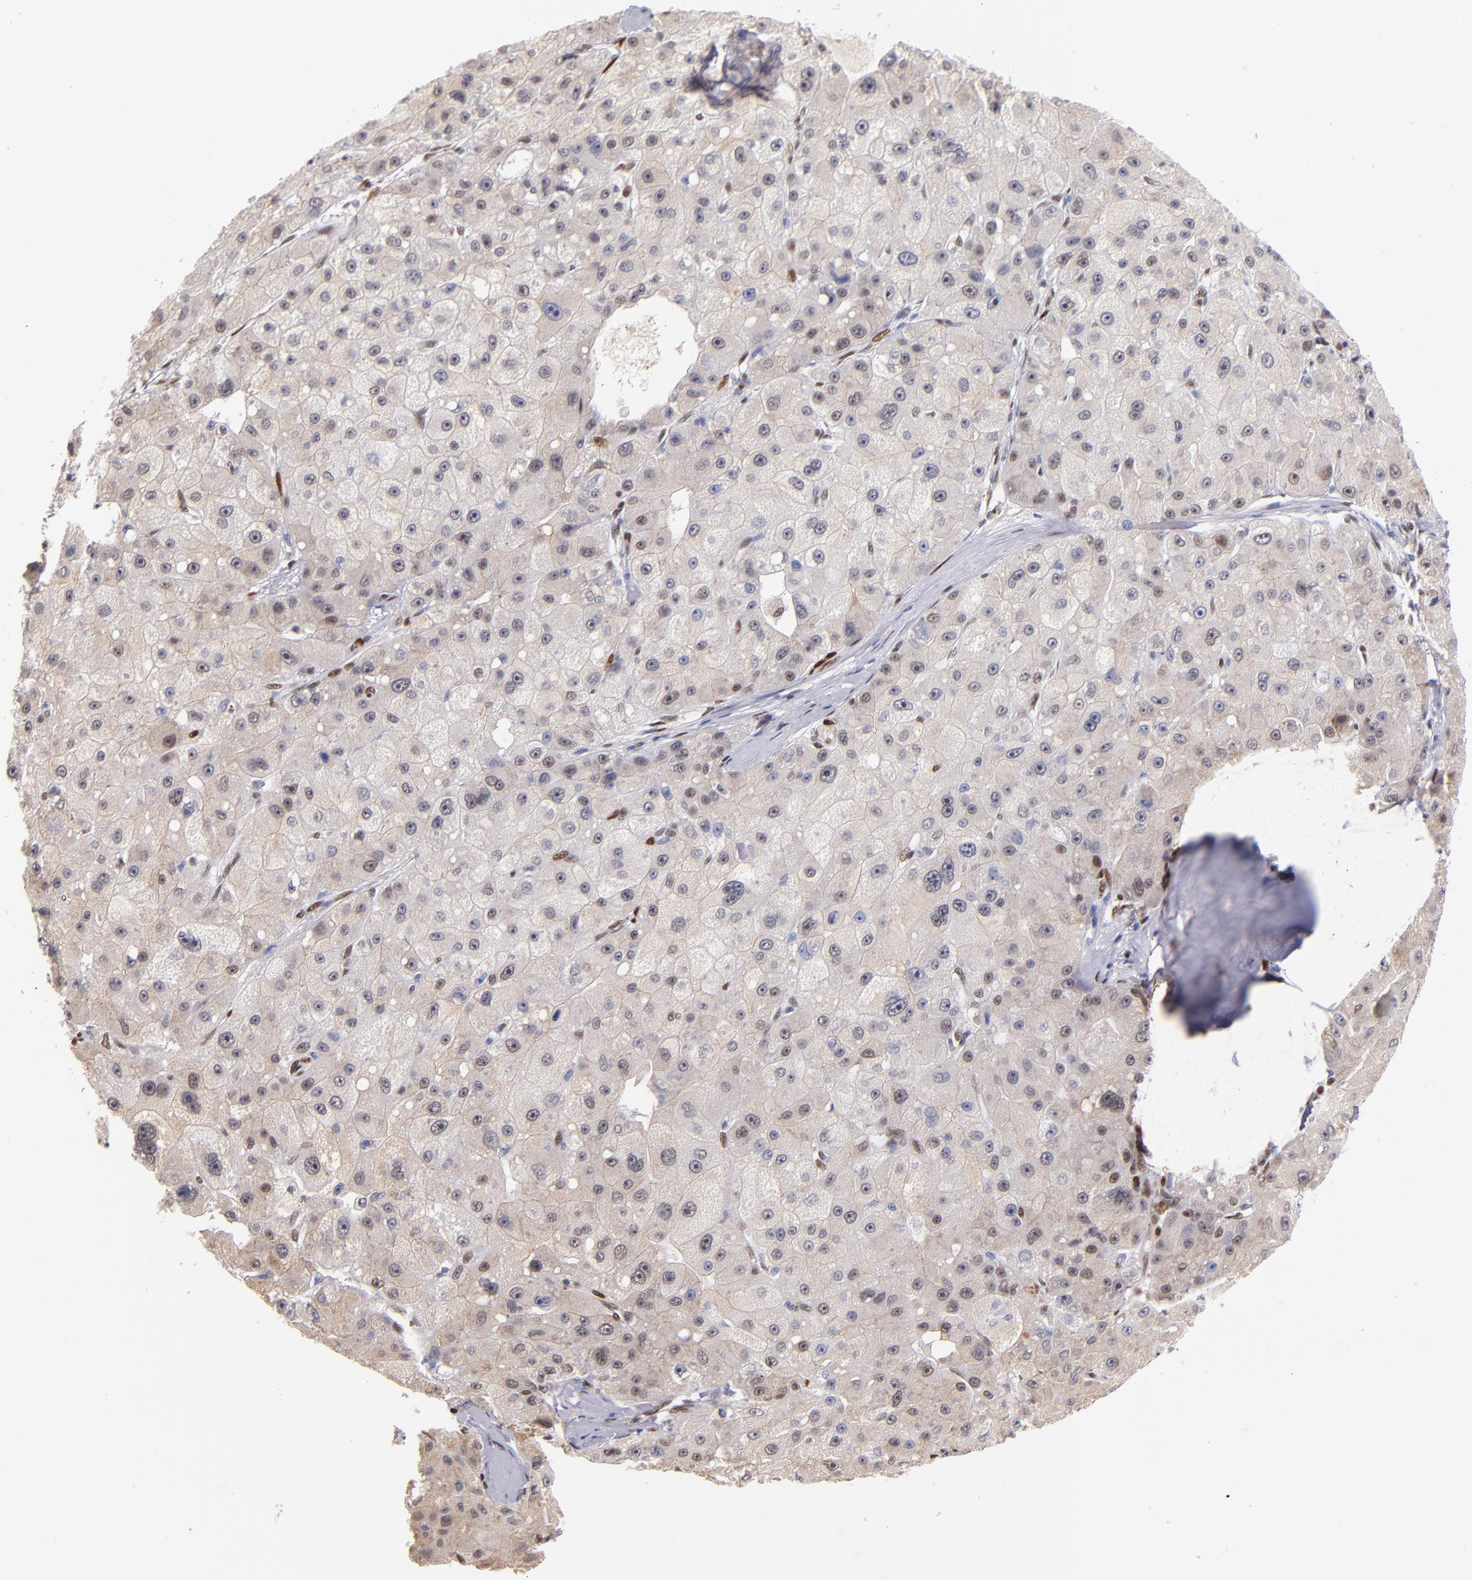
{"staining": {"intensity": "weak", "quantity": "<25%", "location": "nuclear"}, "tissue": "liver cancer", "cell_type": "Tumor cells", "image_type": "cancer", "snomed": [{"axis": "morphology", "description": "Carcinoma, Hepatocellular, NOS"}, {"axis": "topography", "description": "Liver"}], "caption": "A micrograph of liver cancer (hepatocellular carcinoma) stained for a protein displays no brown staining in tumor cells. The staining is performed using DAB (3,3'-diaminobenzidine) brown chromogen with nuclei counter-stained in using hematoxylin.", "gene": "SRF", "patient": {"sex": "male", "age": 80}}